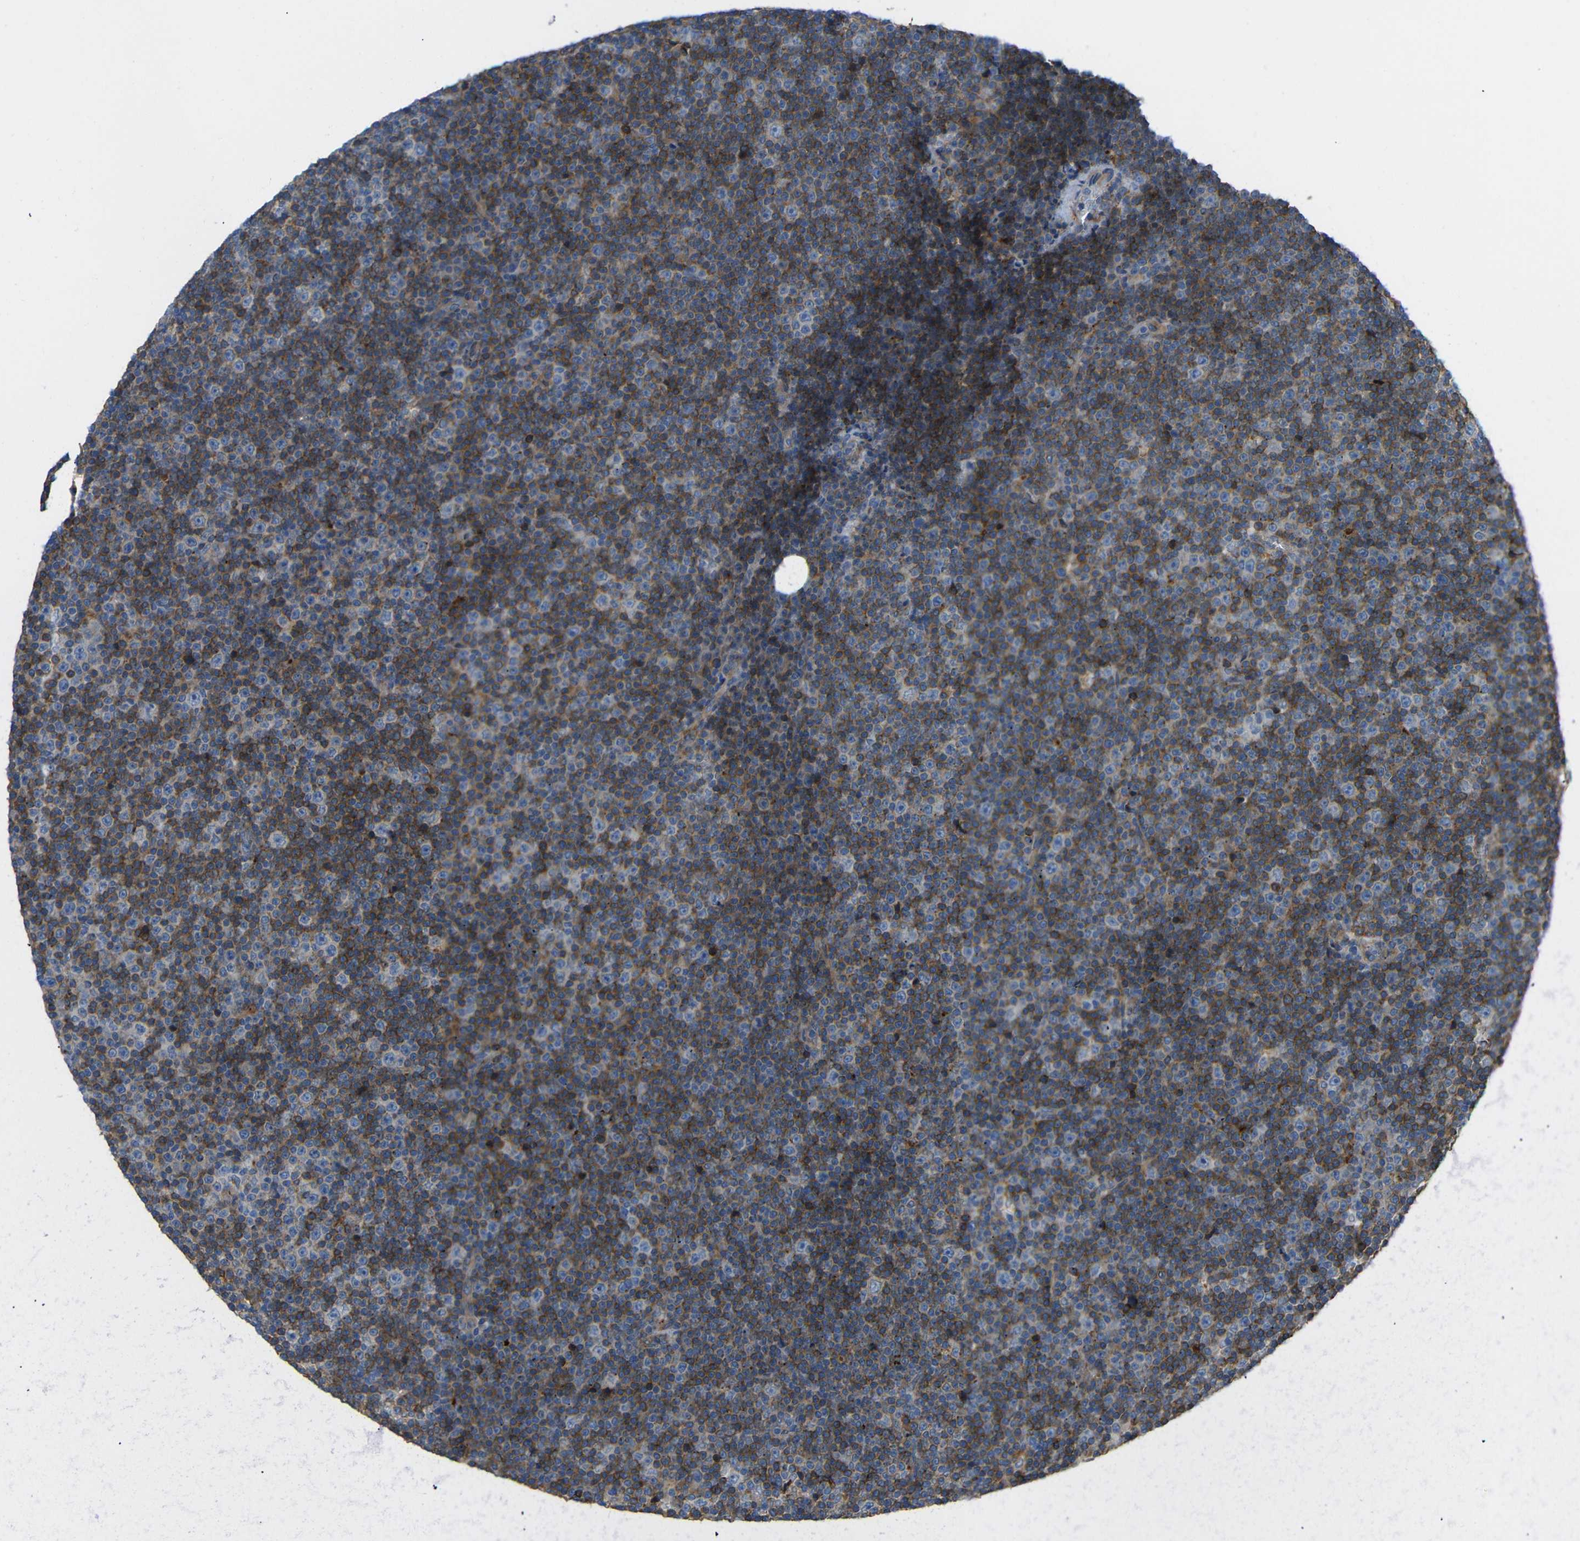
{"staining": {"intensity": "moderate", "quantity": "25%-75%", "location": "cytoplasmic/membranous"}, "tissue": "lymphoma", "cell_type": "Tumor cells", "image_type": "cancer", "snomed": [{"axis": "morphology", "description": "Malignant lymphoma, non-Hodgkin's type, Low grade"}, {"axis": "topography", "description": "Lymph node"}], "caption": "IHC micrograph of human low-grade malignant lymphoma, non-Hodgkin's type stained for a protein (brown), which demonstrates medium levels of moderate cytoplasmic/membranous positivity in about 25%-75% of tumor cells.", "gene": "SYPL1", "patient": {"sex": "female", "age": 67}}